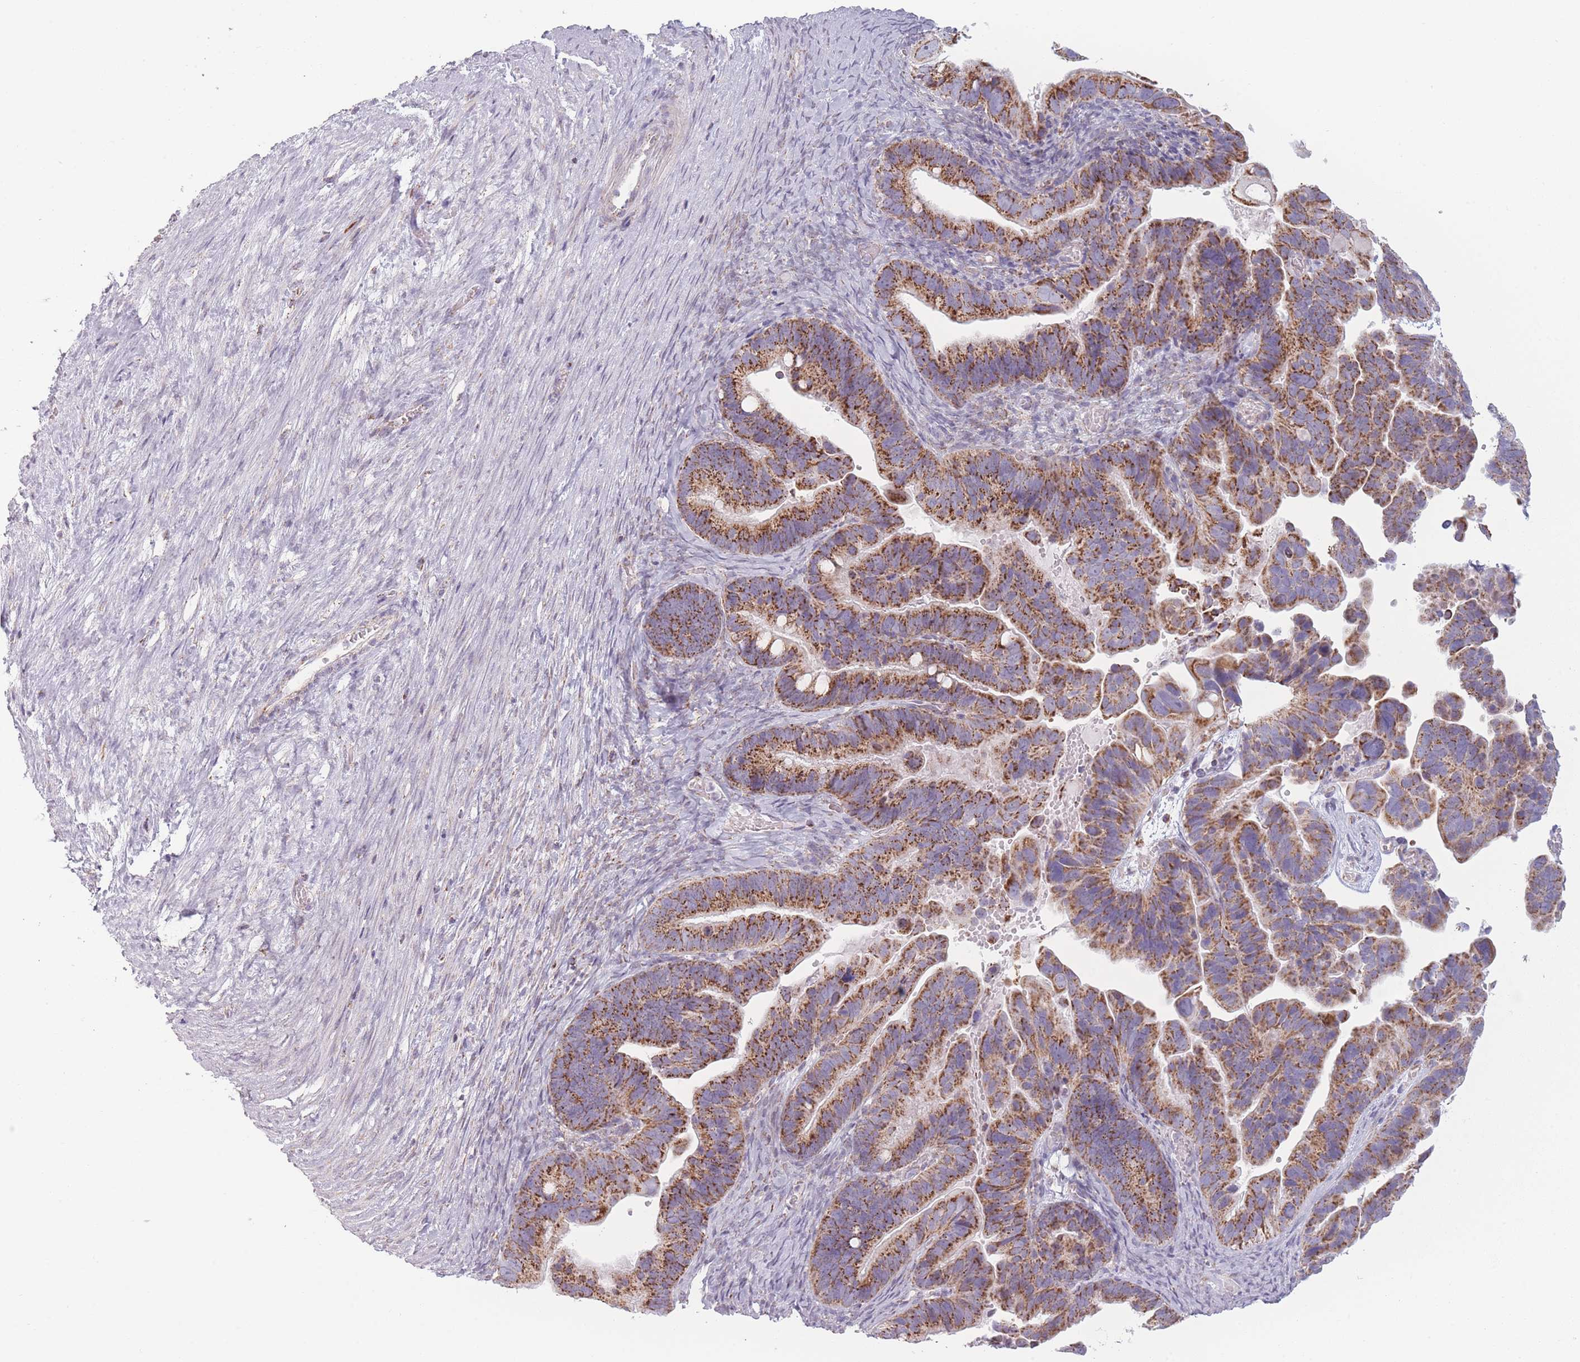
{"staining": {"intensity": "strong", "quantity": ">75%", "location": "cytoplasmic/membranous"}, "tissue": "ovarian cancer", "cell_type": "Tumor cells", "image_type": "cancer", "snomed": [{"axis": "morphology", "description": "Cystadenocarcinoma, serous, NOS"}, {"axis": "topography", "description": "Ovary"}], "caption": "Tumor cells show high levels of strong cytoplasmic/membranous positivity in about >75% of cells in serous cystadenocarcinoma (ovarian).", "gene": "DCHS1", "patient": {"sex": "female", "age": 56}}